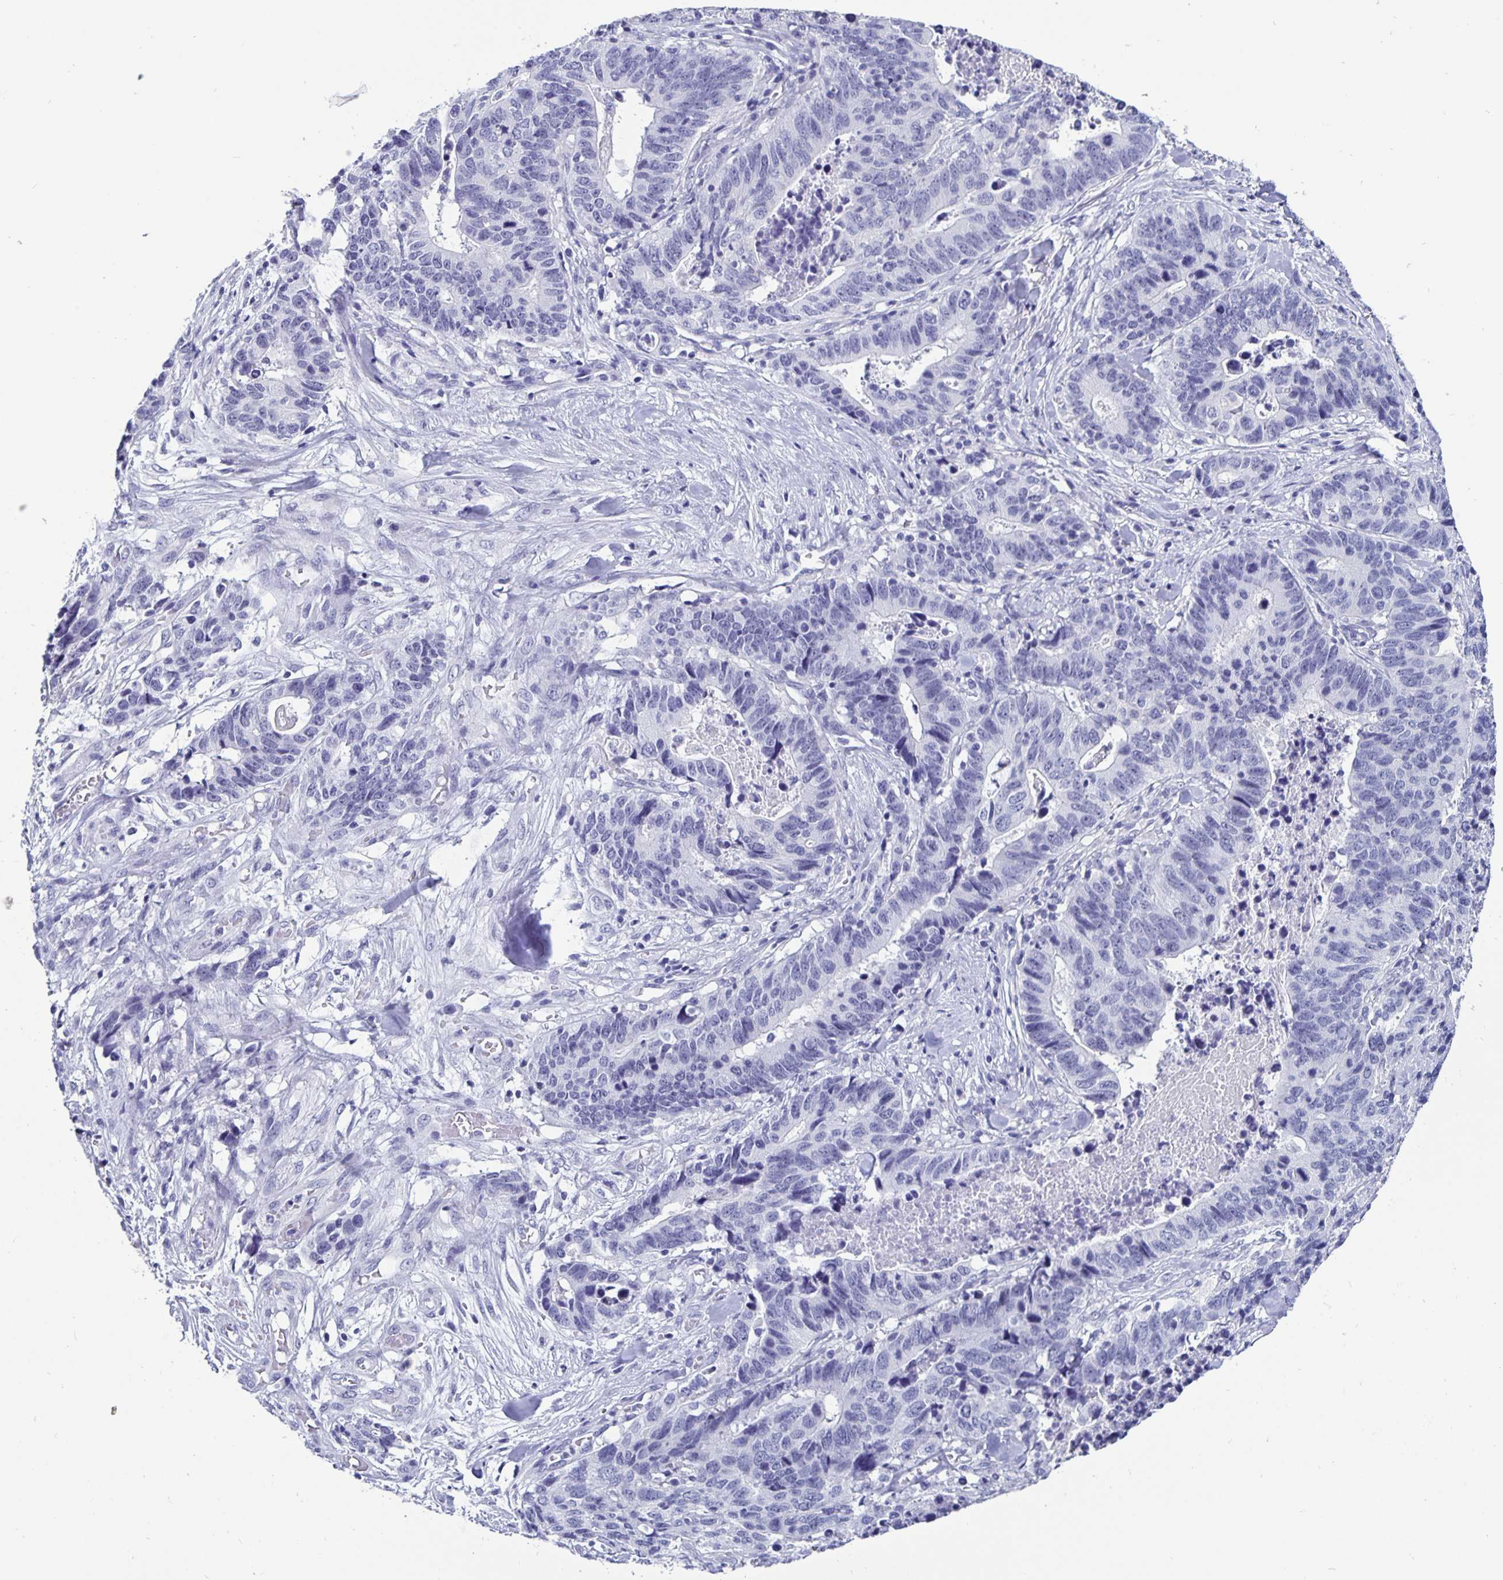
{"staining": {"intensity": "negative", "quantity": "none", "location": "none"}, "tissue": "stomach cancer", "cell_type": "Tumor cells", "image_type": "cancer", "snomed": [{"axis": "morphology", "description": "Adenocarcinoma, NOS"}, {"axis": "topography", "description": "Stomach, upper"}], "caption": "Immunohistochemistry photomicrograph of human stomach adenocarcinoma stained for a protein (brown), which displays no expression in tumor cells.", "gene": "ODF3B", "patient": {"sex": "female", "age": 67}}